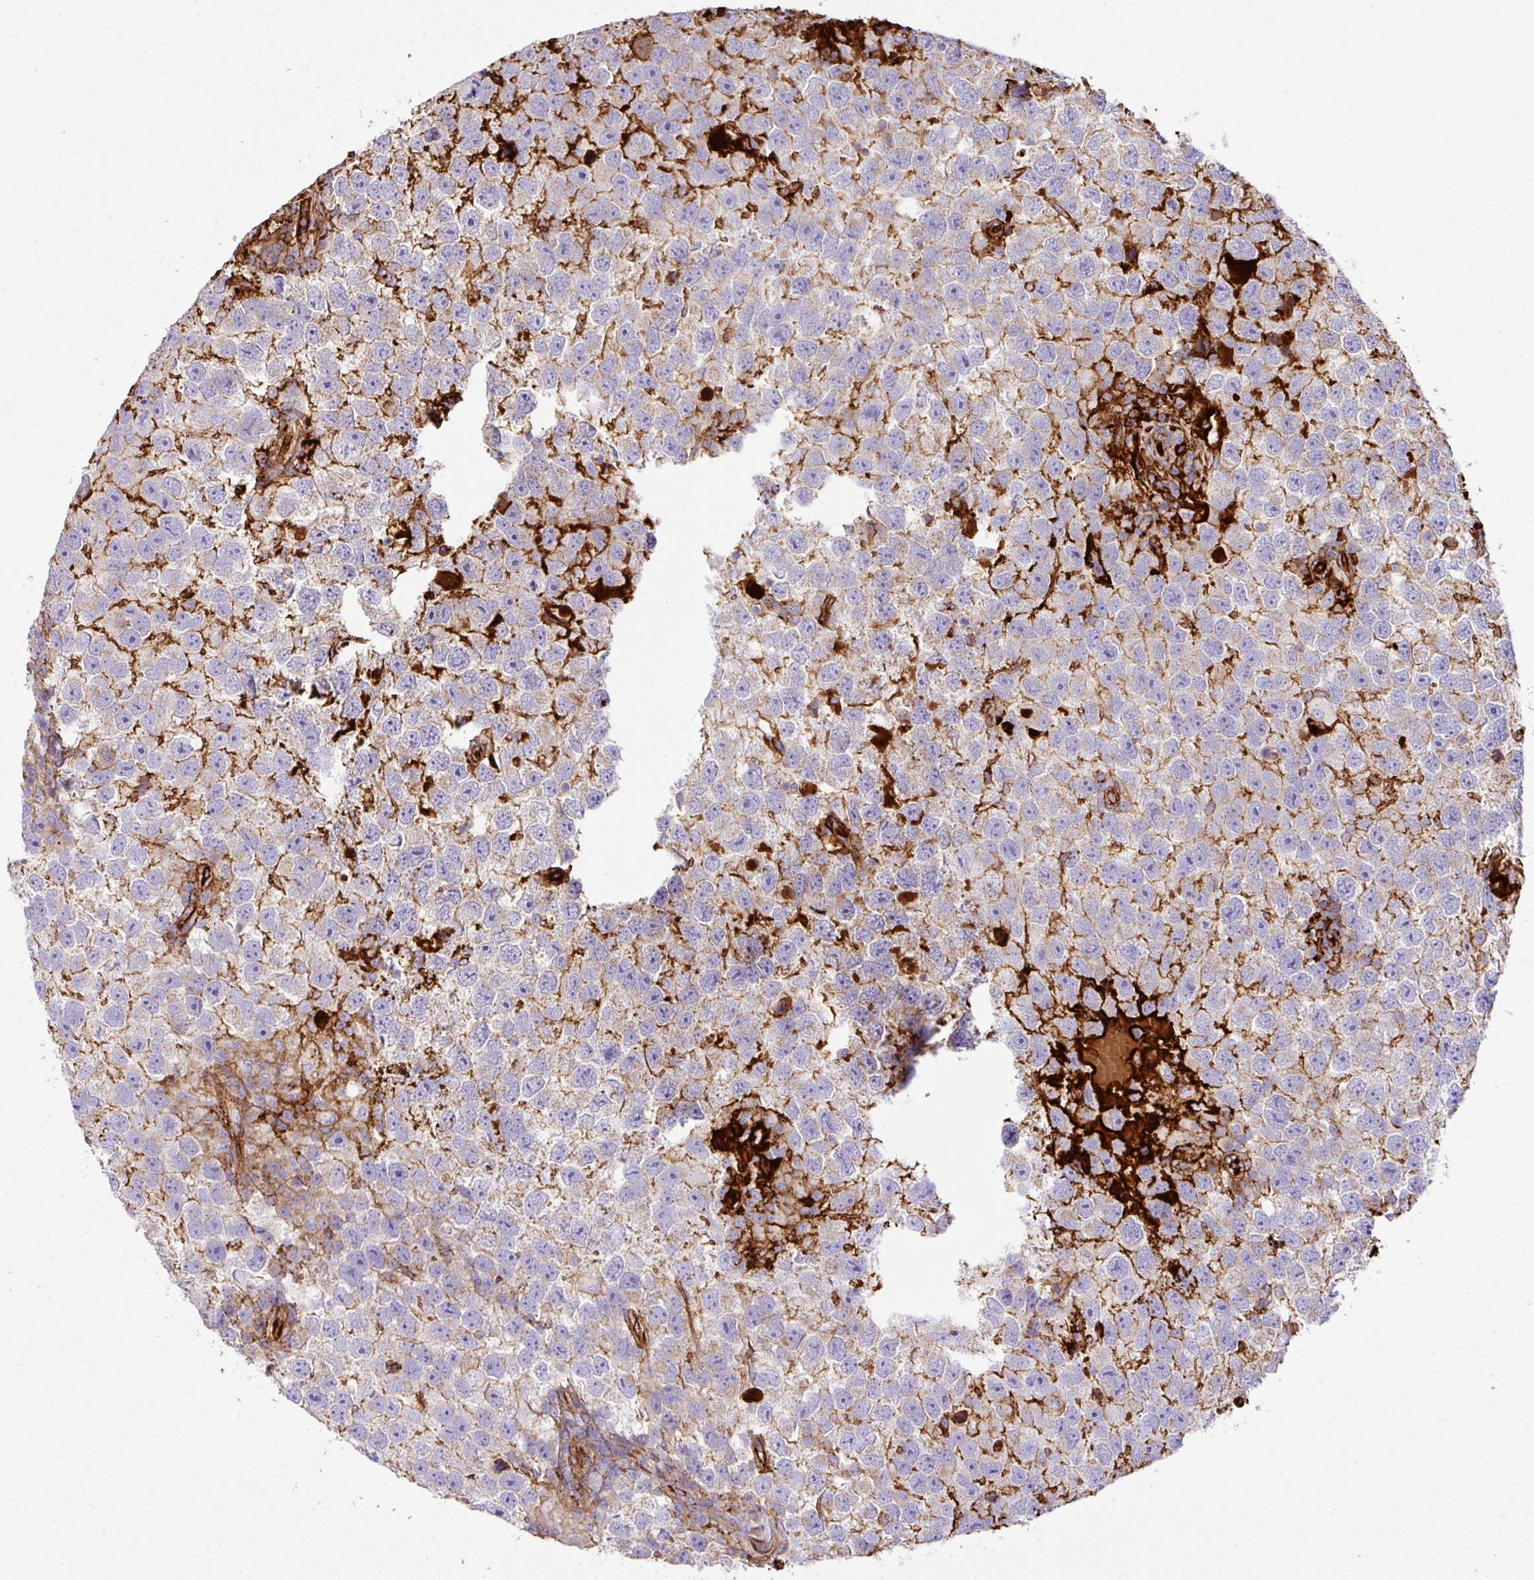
{"staining": {"intensity": "moderate", "quantity": "<25%", "location": "cytoplasmic/membranous"}, "tissue": "testis cancer", "cell_type": "Tumor cells", "image_type": "cancer", "snomed": [{"axis": "morphology", "description": "Seminoma, NOS"}, {"axis": "topography", "description": "Testis"}], "caption": "An image of testis cancer stained for a protein demonstrates moderate cytoplasmic/membranous brown staining in tumor cells.", "gene": "CTXN2", "patient": {"sex": "male", "age": 26}}